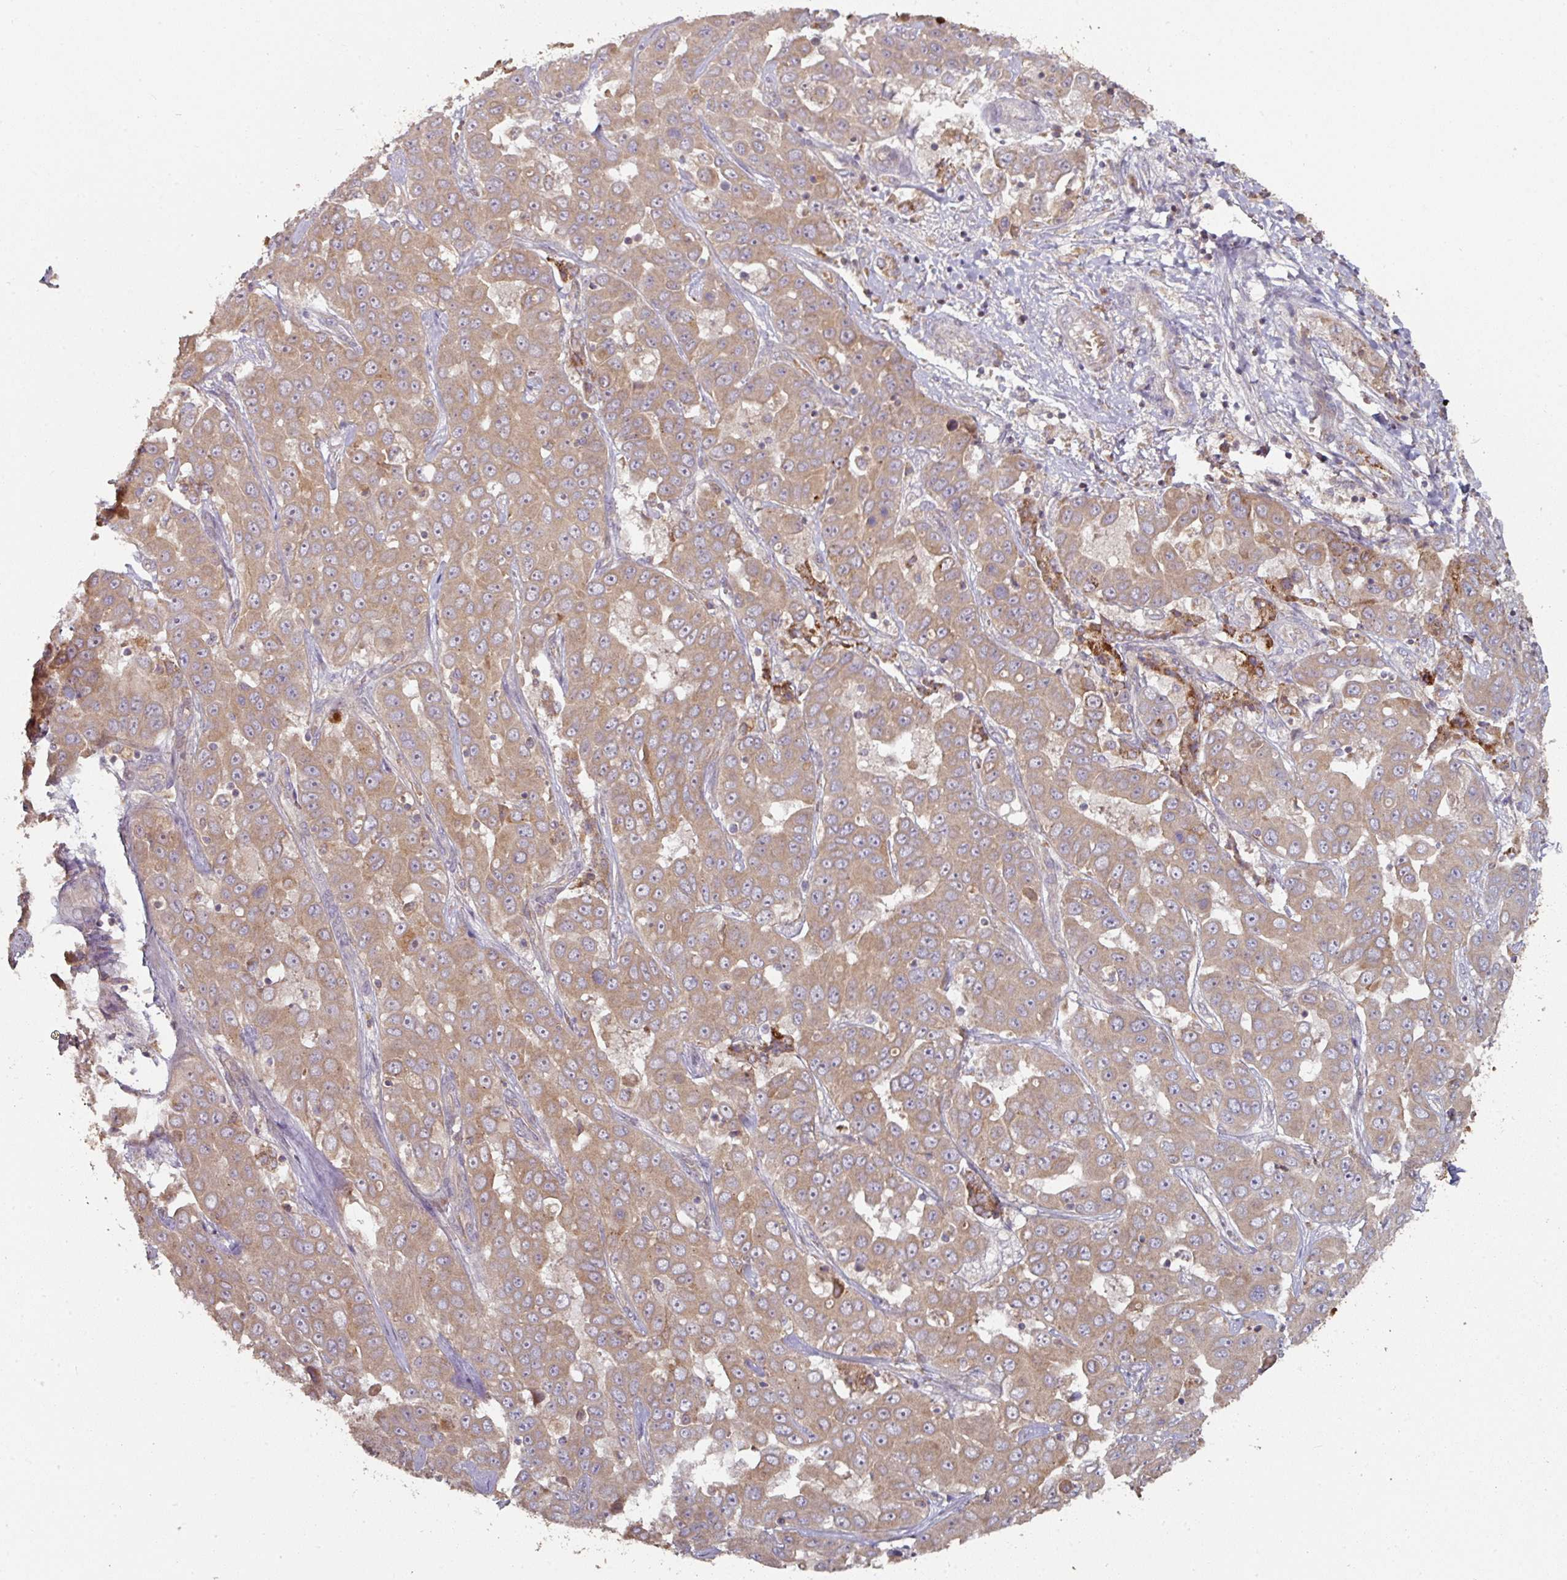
{"staining": {"intensity": "moderate", "quantity": ">75%", "location": "cytoplasmic/membranous"}, "tissue": "liver cancer", "cell_type": "Tumor cells", "image_type": "cancer", "snomed": [{"axis": "morphology", "description": "Cholangiocarcinoma"}, {"axis": "topography", "description": "Liver"}], "caption": "This is a micrograph of immunohistochemistry (IHC) staining of cholangiocarcinoma (liver), which shows moderate expression in the cytoplasmic/membranous of tumor cells.", "gene": "DNAJC7", "patient": {"sex": "female", "age": 52}}